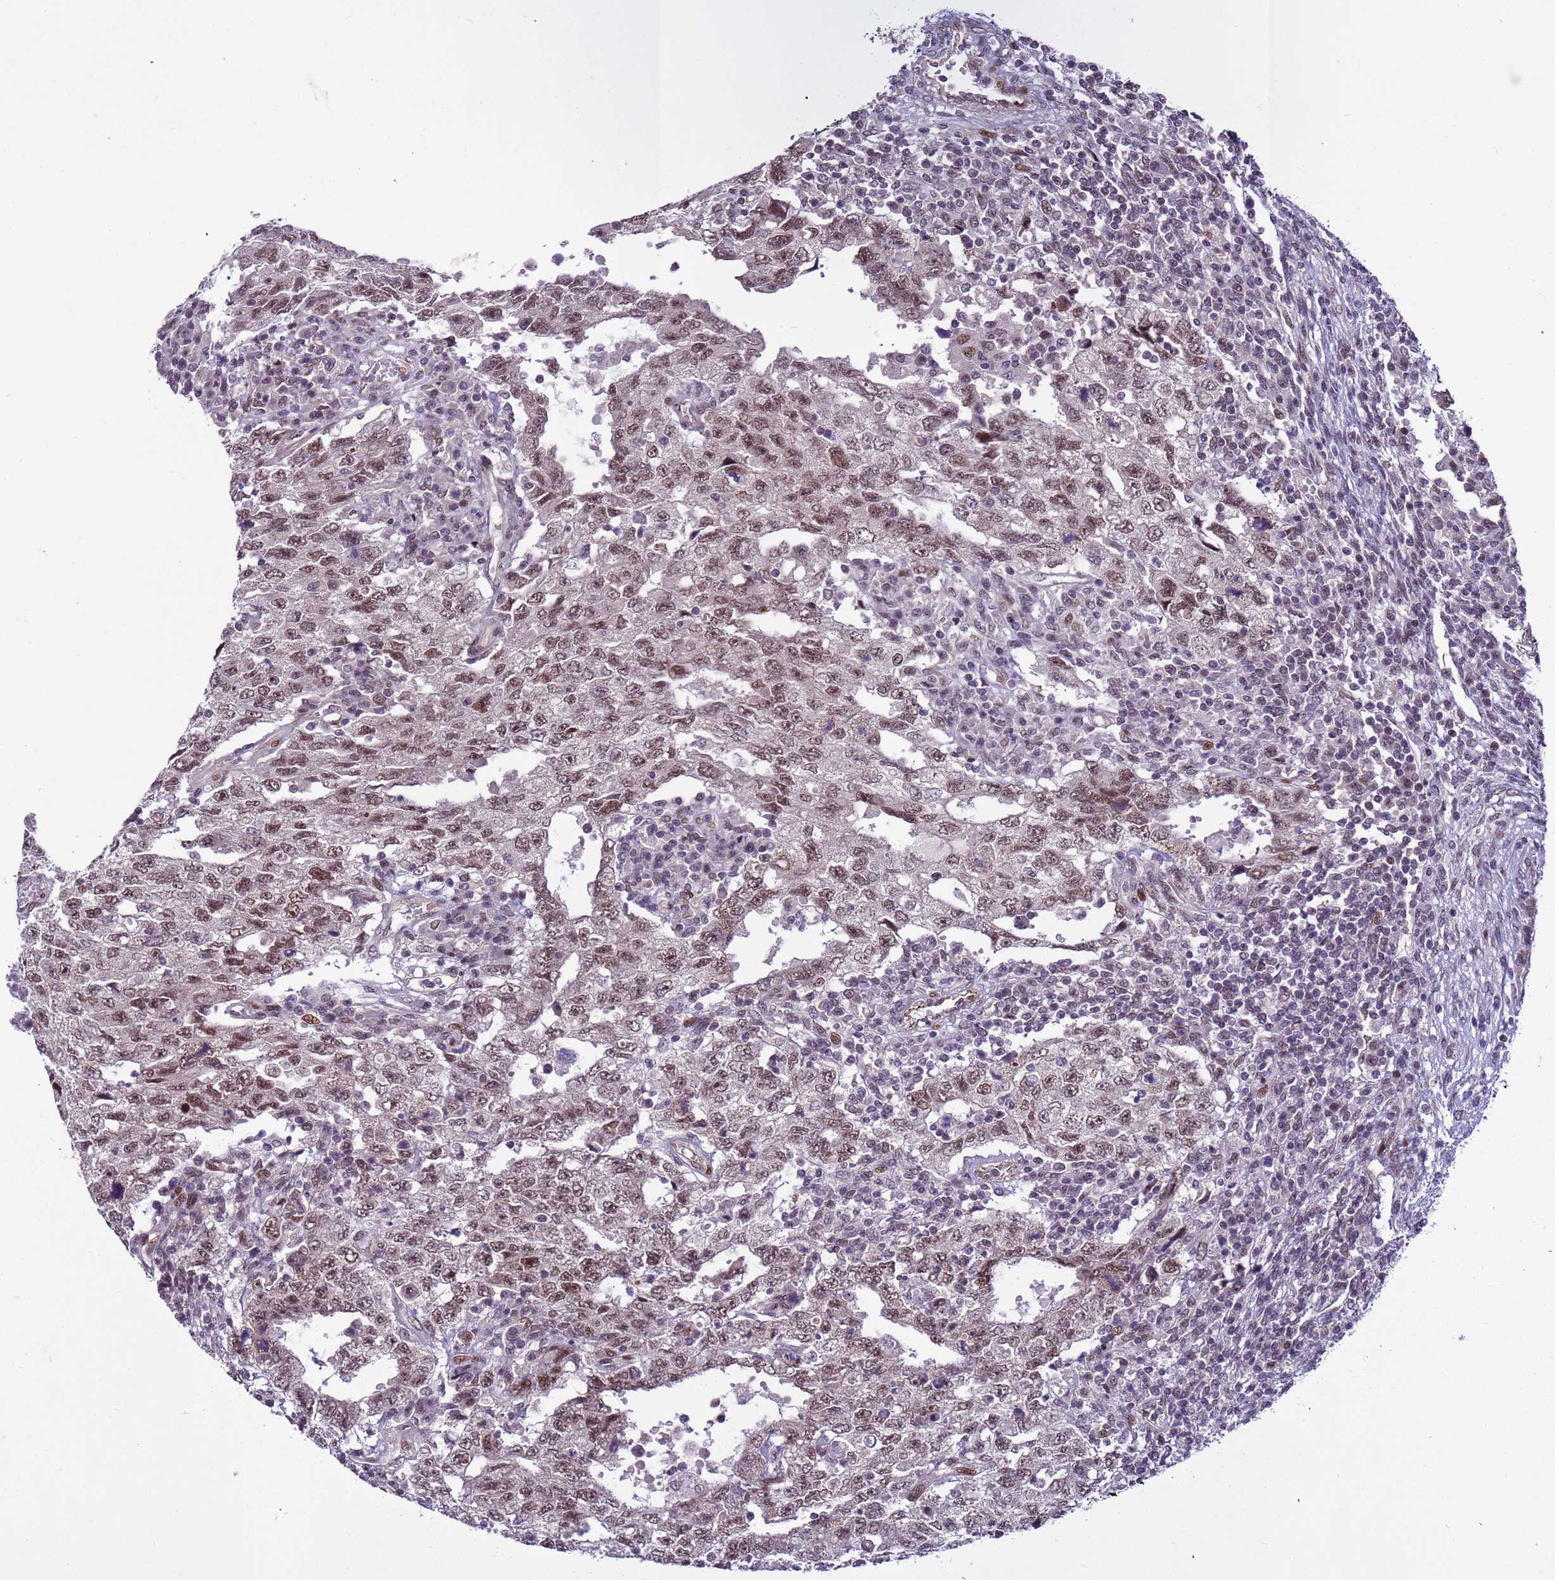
{"staining": {"intensity": "moderate", "quantity": ">75%", "location": "nuclear"}, "tissue": "testis cancer", "cell_type": "Tumor cells", "image_type": "cancer", "snomed": [{"axis": "morphology", "description": "Carcinoma, Embryonal, NOS"}, {"axis": "topography", "description": "Testis"}], "caption": "Immunohistochemistry (IHC) of human testis cancer demonstrates medium levels of moderate nuclear expression in about >75% of tumor cells. (DAB (3,3'-diaminobenzidine) IHC with brightfield microscopy, high magnification).", "gene": "SHC3", "patient": {"sex": "male", "age": 26}}